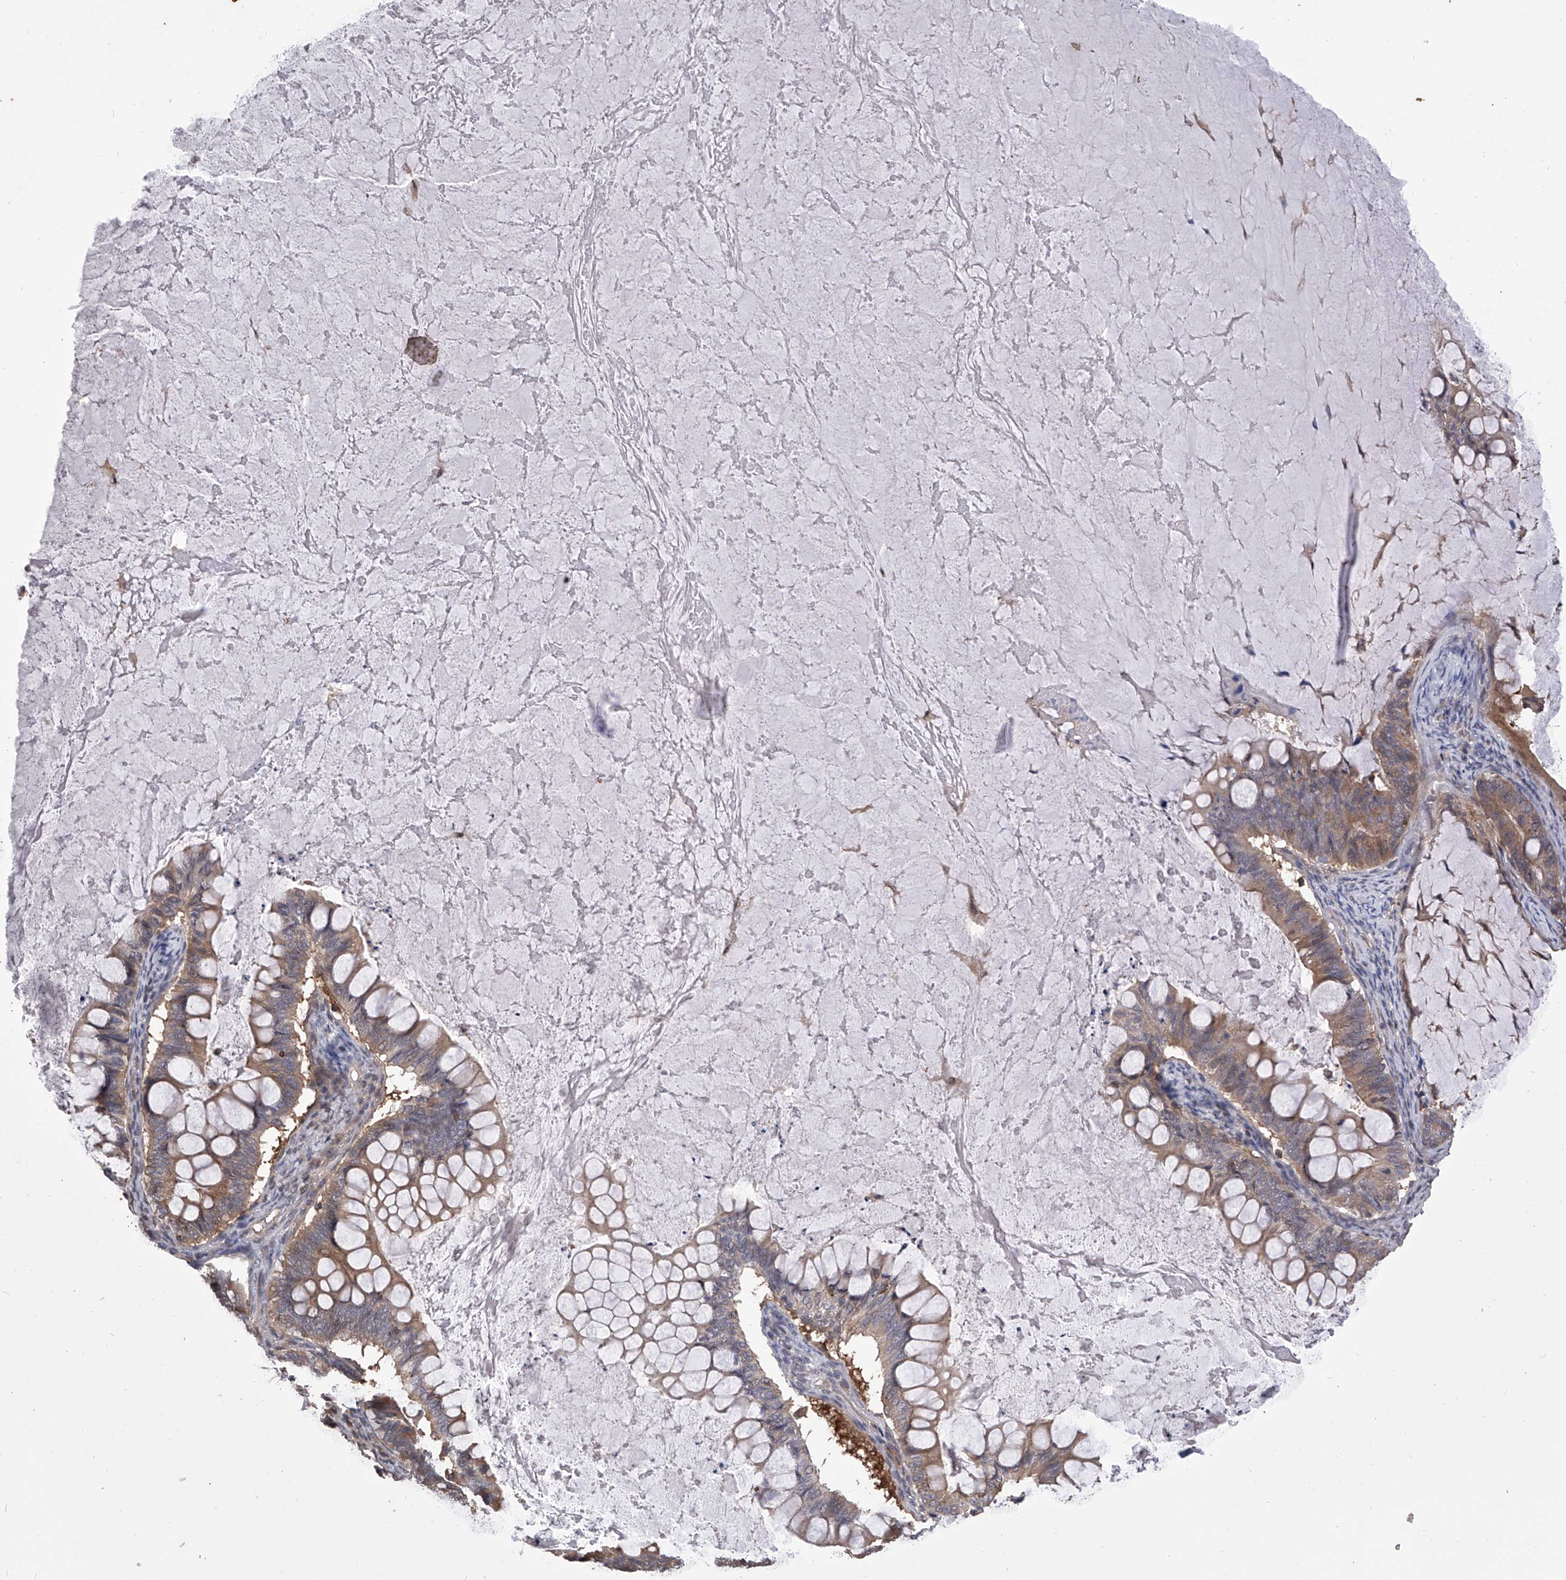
{"staining": {"intensity": "weak", "quantity": ">75%", "location": "cytoplasmic/membranous"}, "tissue": "ovarian cancer", "cell_type": "Tumor cells", "image_type": "cancer", "snomed": [{"axis": "morphology", "description": "Cystadenocarcinoma, mucinous, NOS"}, {"axis": "topography", "description": "Ovary"}], "caption": "This histopathology image displays immunohistochemistry staining of ovarian mucinous cystadenocarcinoma, with low weak cytoplasmic/membranous positivity in about >75% of tumor cells.", "gene": "PAN3", "patient": {"sex": "female", "age": 61}}